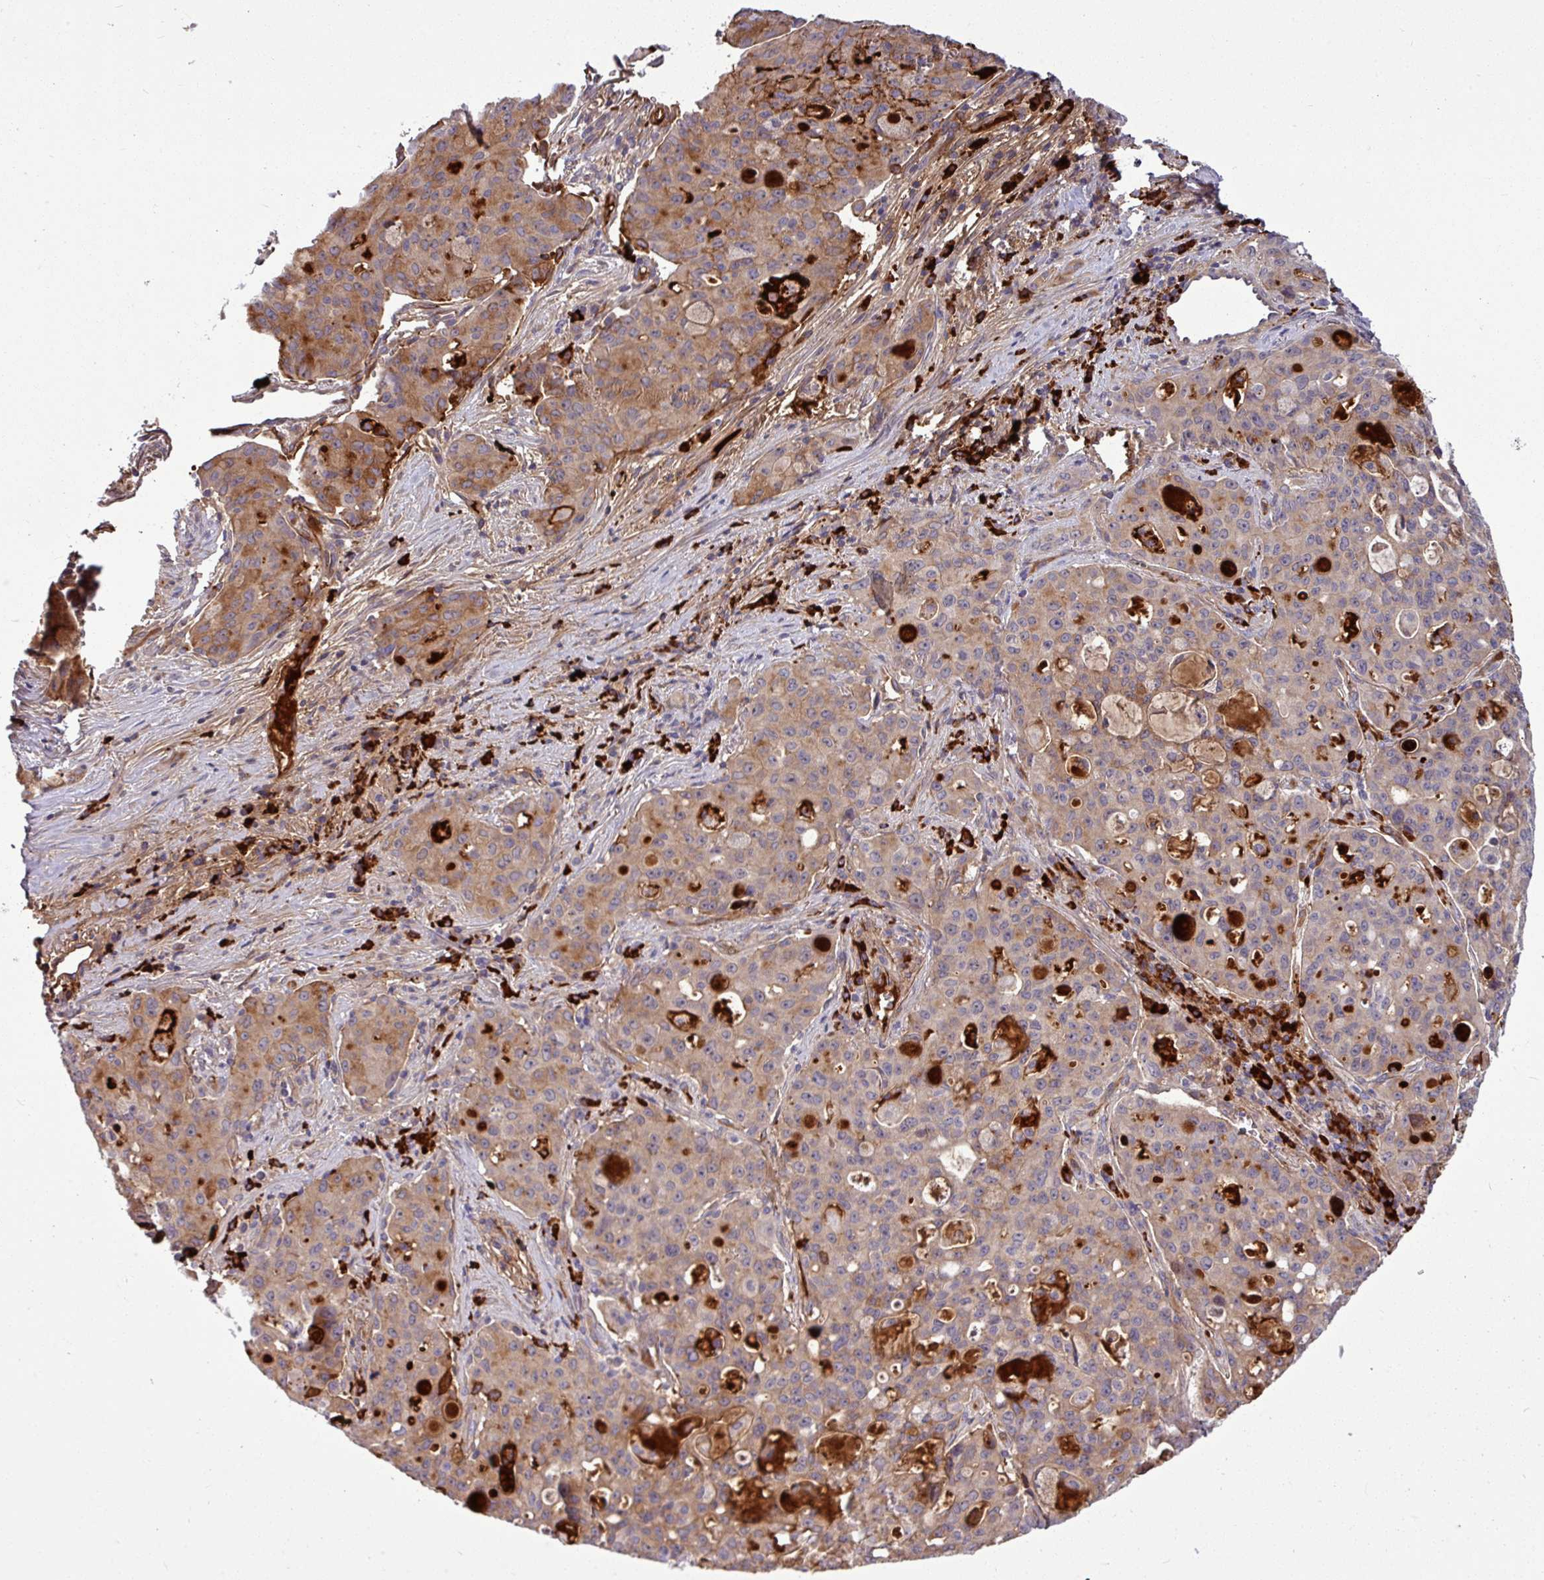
{"staining": {"intensity": "moderate", "quantity": ">75%", "location": "cytoplasmic/membranous"}, "tissue": "lung cancer", "cell_type": "Tumor cells", "image_type": "cancer", "snomed": [{"axis": "morphology", "description": "Adenocarcinoma, NOS"}, {"axis": "topography", "description": "Lung"}], "caption": "Lung adenocarcinoma stained with immunohistochemistry reveals moderate cytoplasmic/membranous positivity in about >75% of tumor cells.", "gene": "B4GALNT4", "patient": {"sex": "female", "age": 44}}